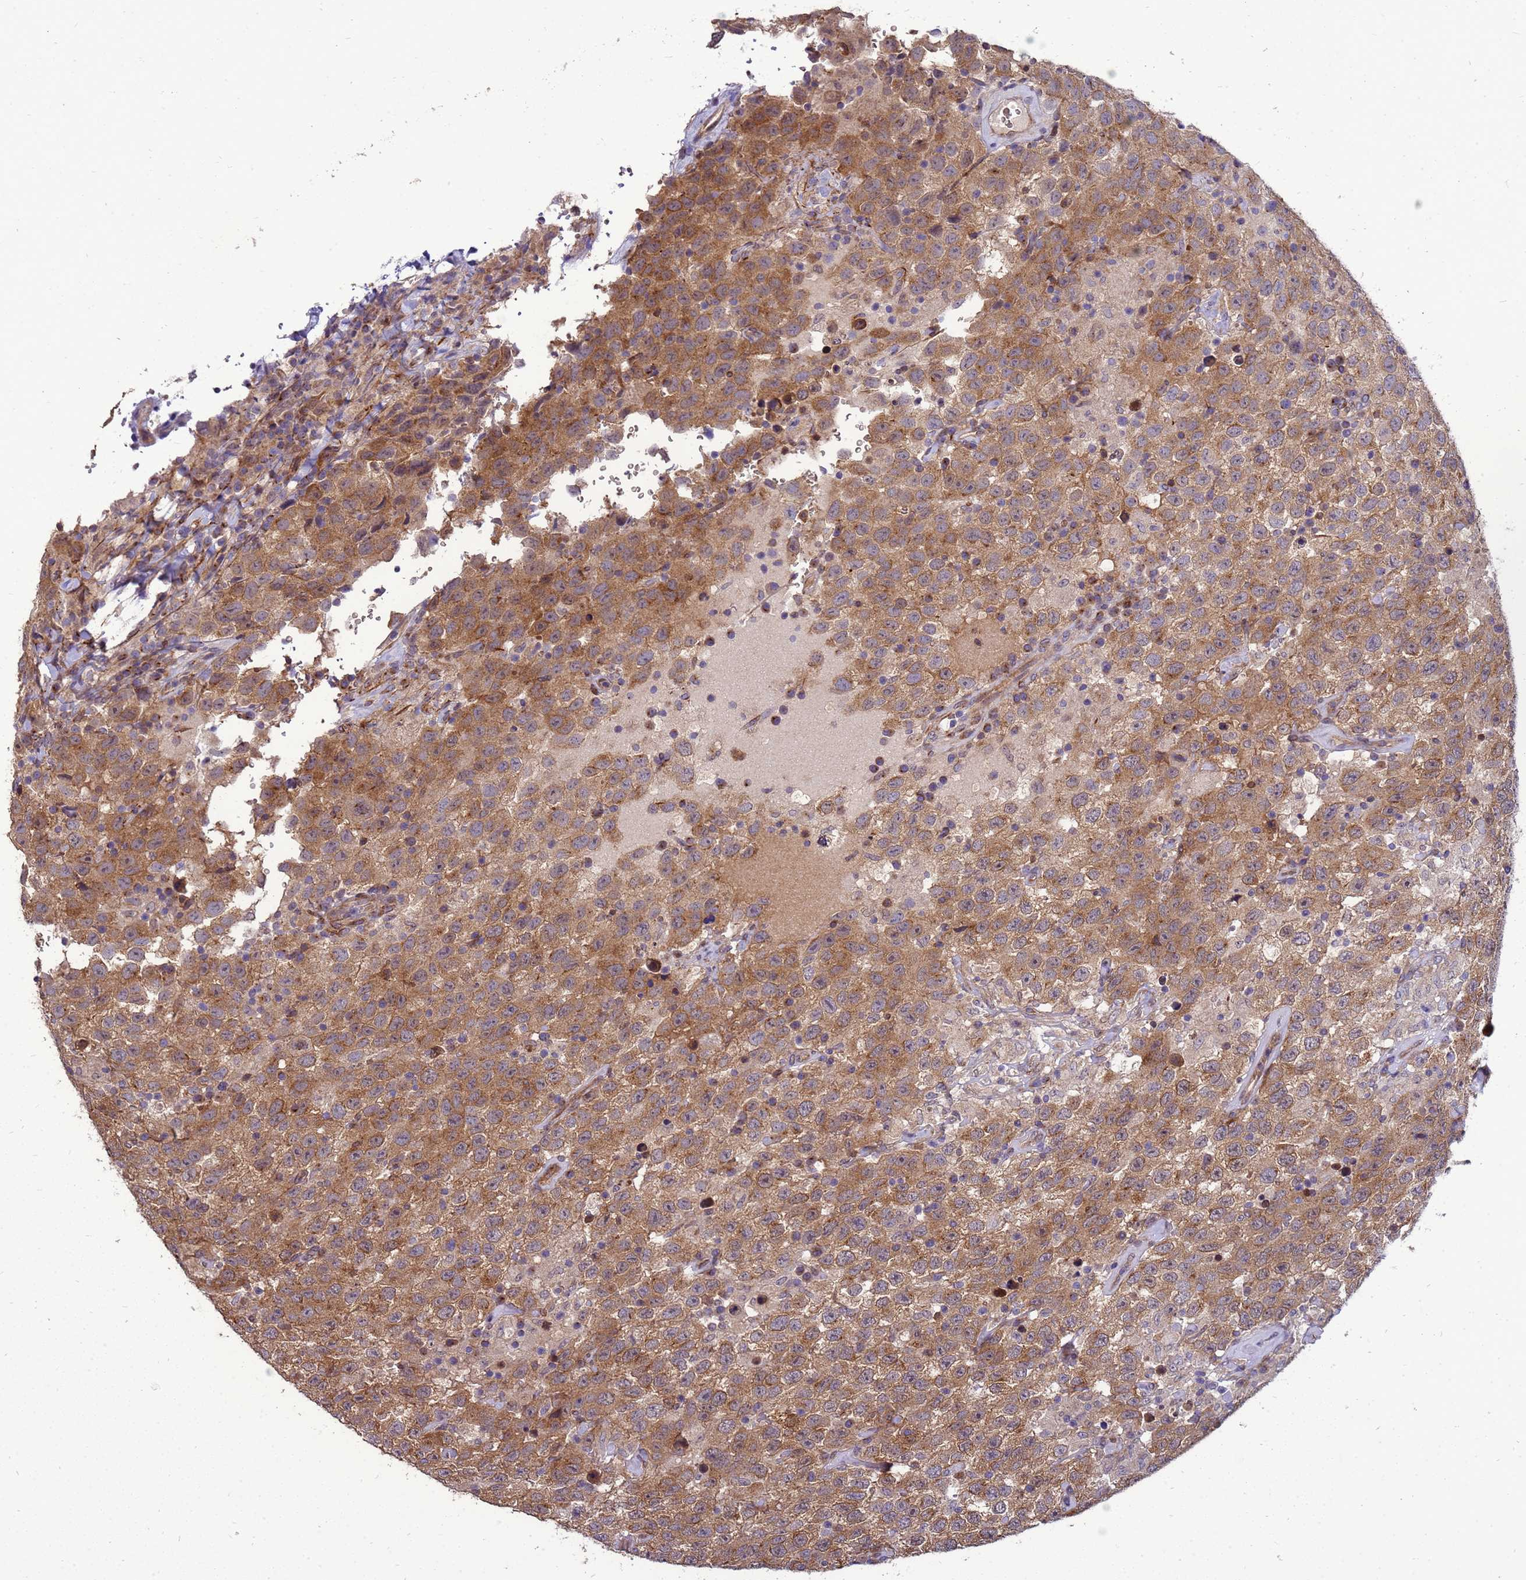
{"staining": {"intensity": "moderate", "quantity": ">75%", "location": "cytoplasmic/membranous"}, "tissue": "testis cancer", "cell_type": "Tumor cells", "image_type": "cancer", "snomed": [{"axis": "morphology", "description": "Seminoma, NOS"}, {"axis": "topography", "description": "Testis"}], "caption": "Tumor cells reveal medium levels of moderate cytoplasmic/membranous expression in approximately >75% of cells in seminoma (testis). Immunohistochemistry (ihc) stains the protein in brown and the nuclei are stained blue.", "gene": "EIF4EBP3", "patient": {"sex": "male", "age": 41}}